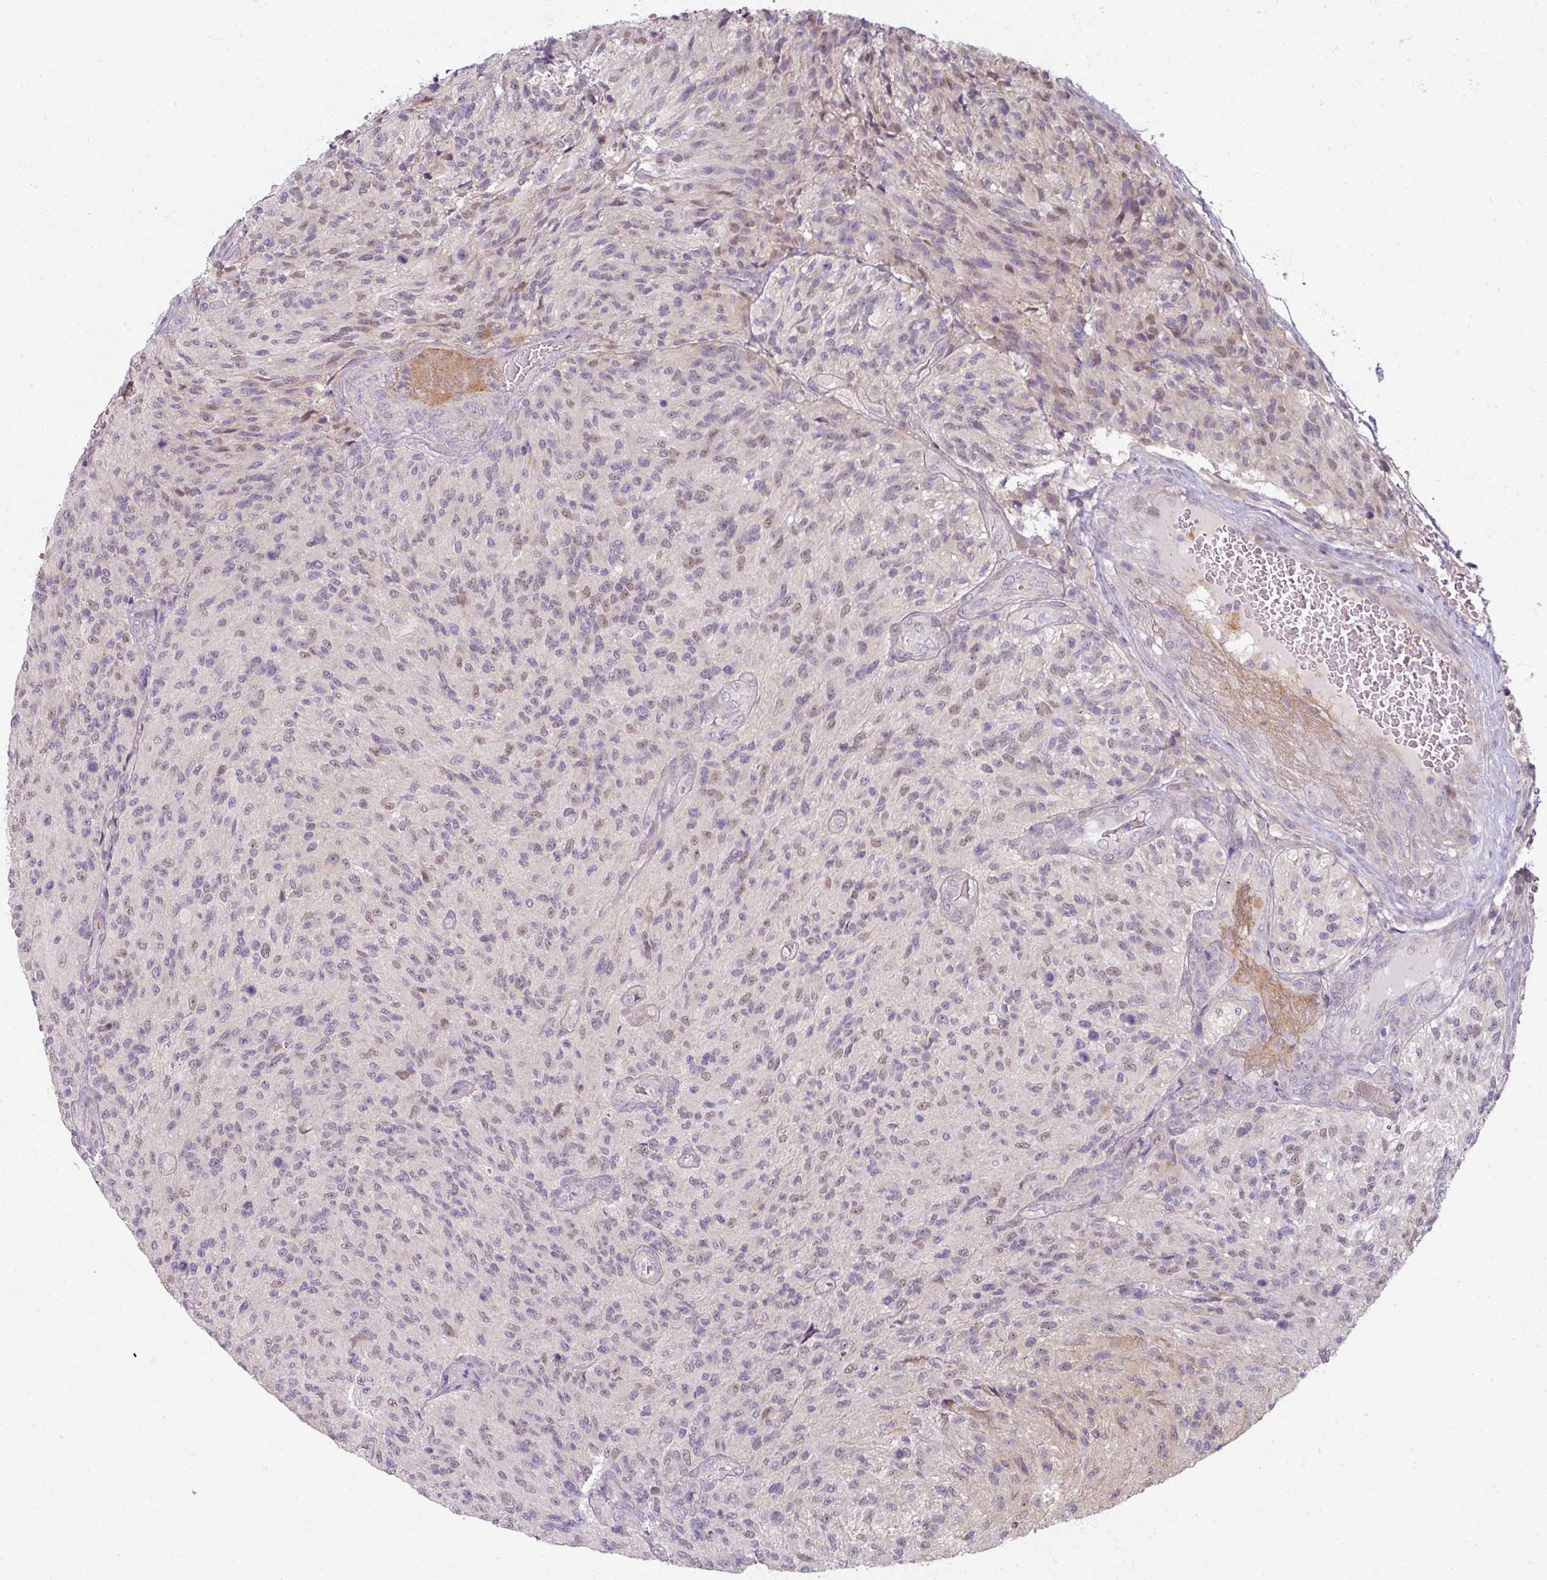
{"staining": {"intensity": "weak", "quantity": "25%-75%", "location": "nuclear"}, "tissue": "glioma", "cell_type": "Tumor cells", "image_type": "cancer", "snomed": [{"axis": "morphology", "description": "Normal tissue, NOS"}, {"axis": "morphology", "description": "Glioma, malignant, High grade"}, {"axis": "topography", "description": "Cerebral cortex"}], "caption": "This is a micrograph of IHC staining of glioma, which shows weak expression in the nuclear of tumor cells.", "gene": "MYMK", "patient": {"sex": "male", "age": 56}}